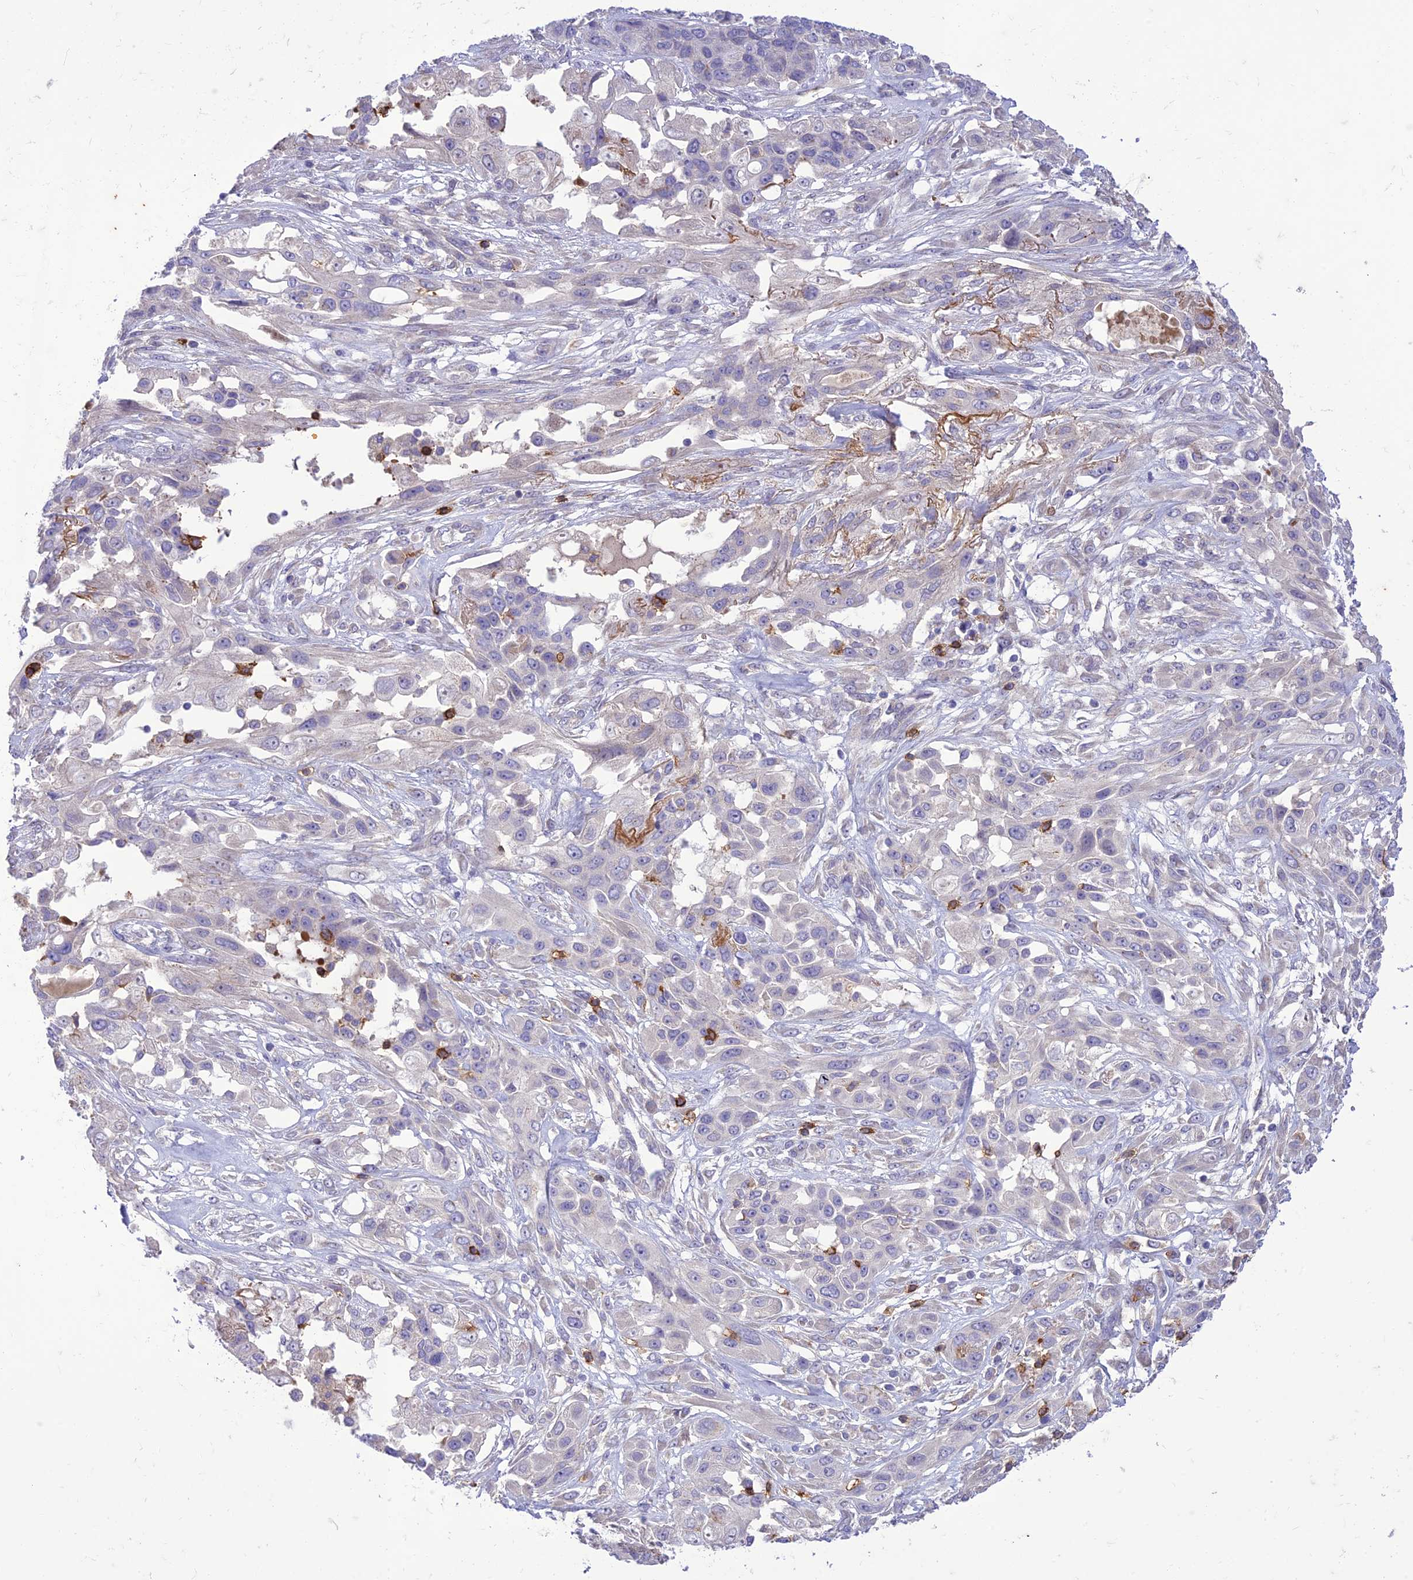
{"staining": {"intensity": "negative", "quantity": "none", "location": "none"}, "tissue": "lung cancer", "cell_type": "Tumor cells", "image_type": "cancer", "snomed": [{"axis": "morphology", "description": "Squamous cell carcinoma, NOS"}, {"axis": "topography", "description": "Lung"}], "caption": "DAB (3,3'-diaminobenzidine) immunohistochemical staining of lung cancer (squamous cell carcinoma) demonstrates no significant expression in tumor cells. (Stains: DAB (3,3'-diaminobenzidine) IHC with hematoxylin counter stain, Microscopy: brightfield microscopy at high magnification).", "gene": "ITGAE", "patient": {"sex": "female", "age": 70}}